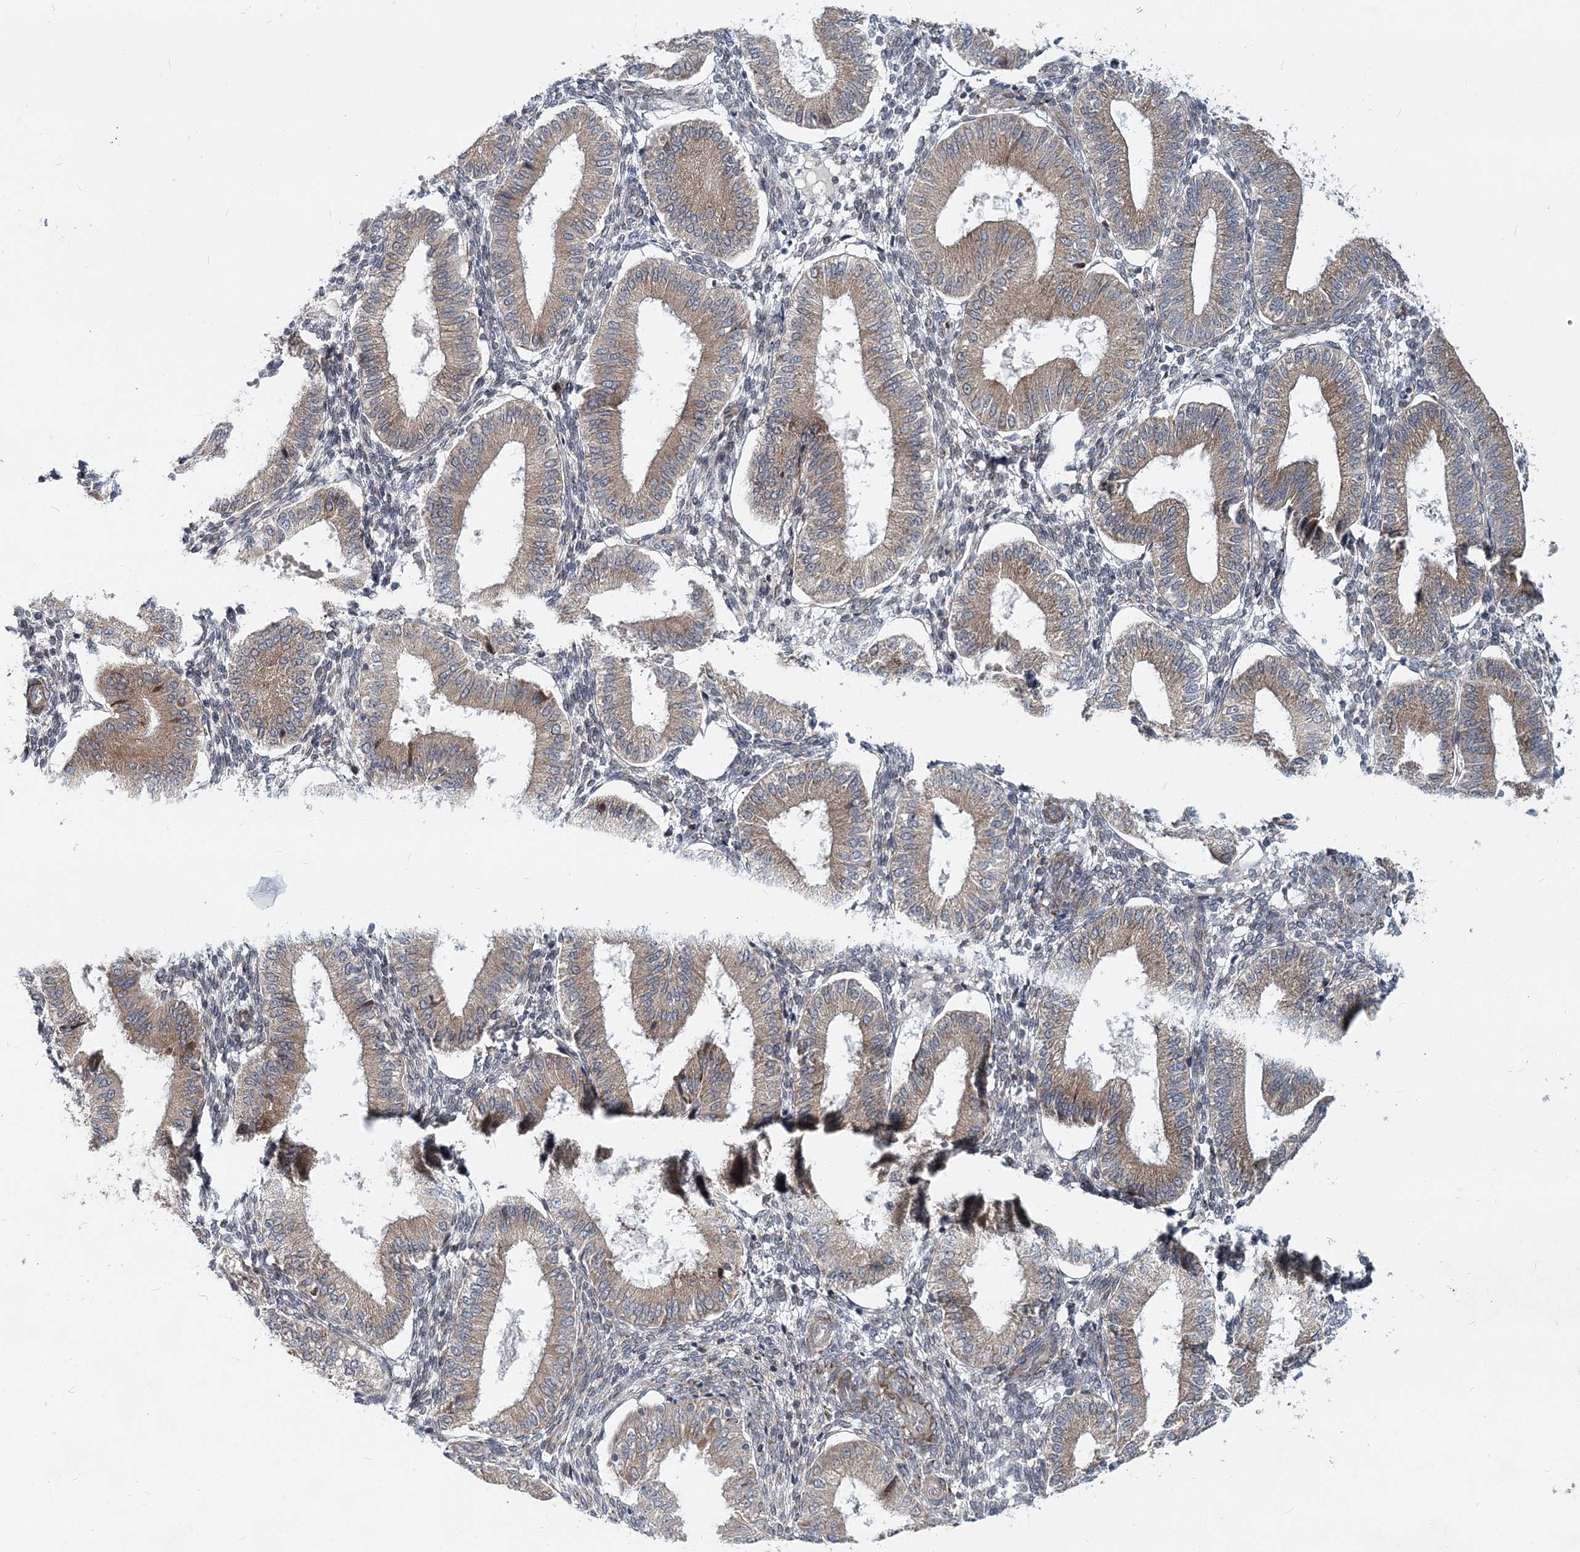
{"staining": {"intensity": "strong", "quantity": "<25%", "location": "cytoplasmic/membranous"}, "tissue": "endometrium", "cell_type": "Cells in endometrial stroma", "image_type": "normal", "snomed": [{"axis": "morphology", "description": "Normal tissue, NOS"}, {"axis": "topography", "description": "Endometrium"}], "caption": "Immunohistochemistry staining of normal endometrium, which reveals medium levels of strong cytoplasmic/membranous staining in about <25% of cells in endometrial stroma indicating strong cytoplasmic/membranous protein expression. The staining was performed using DAB (brown) for protein detection and nuclei were counterstained in hematoxylin (blue).", "gene": "NBAS", "patient": {"sex": "female", "age": 39}}